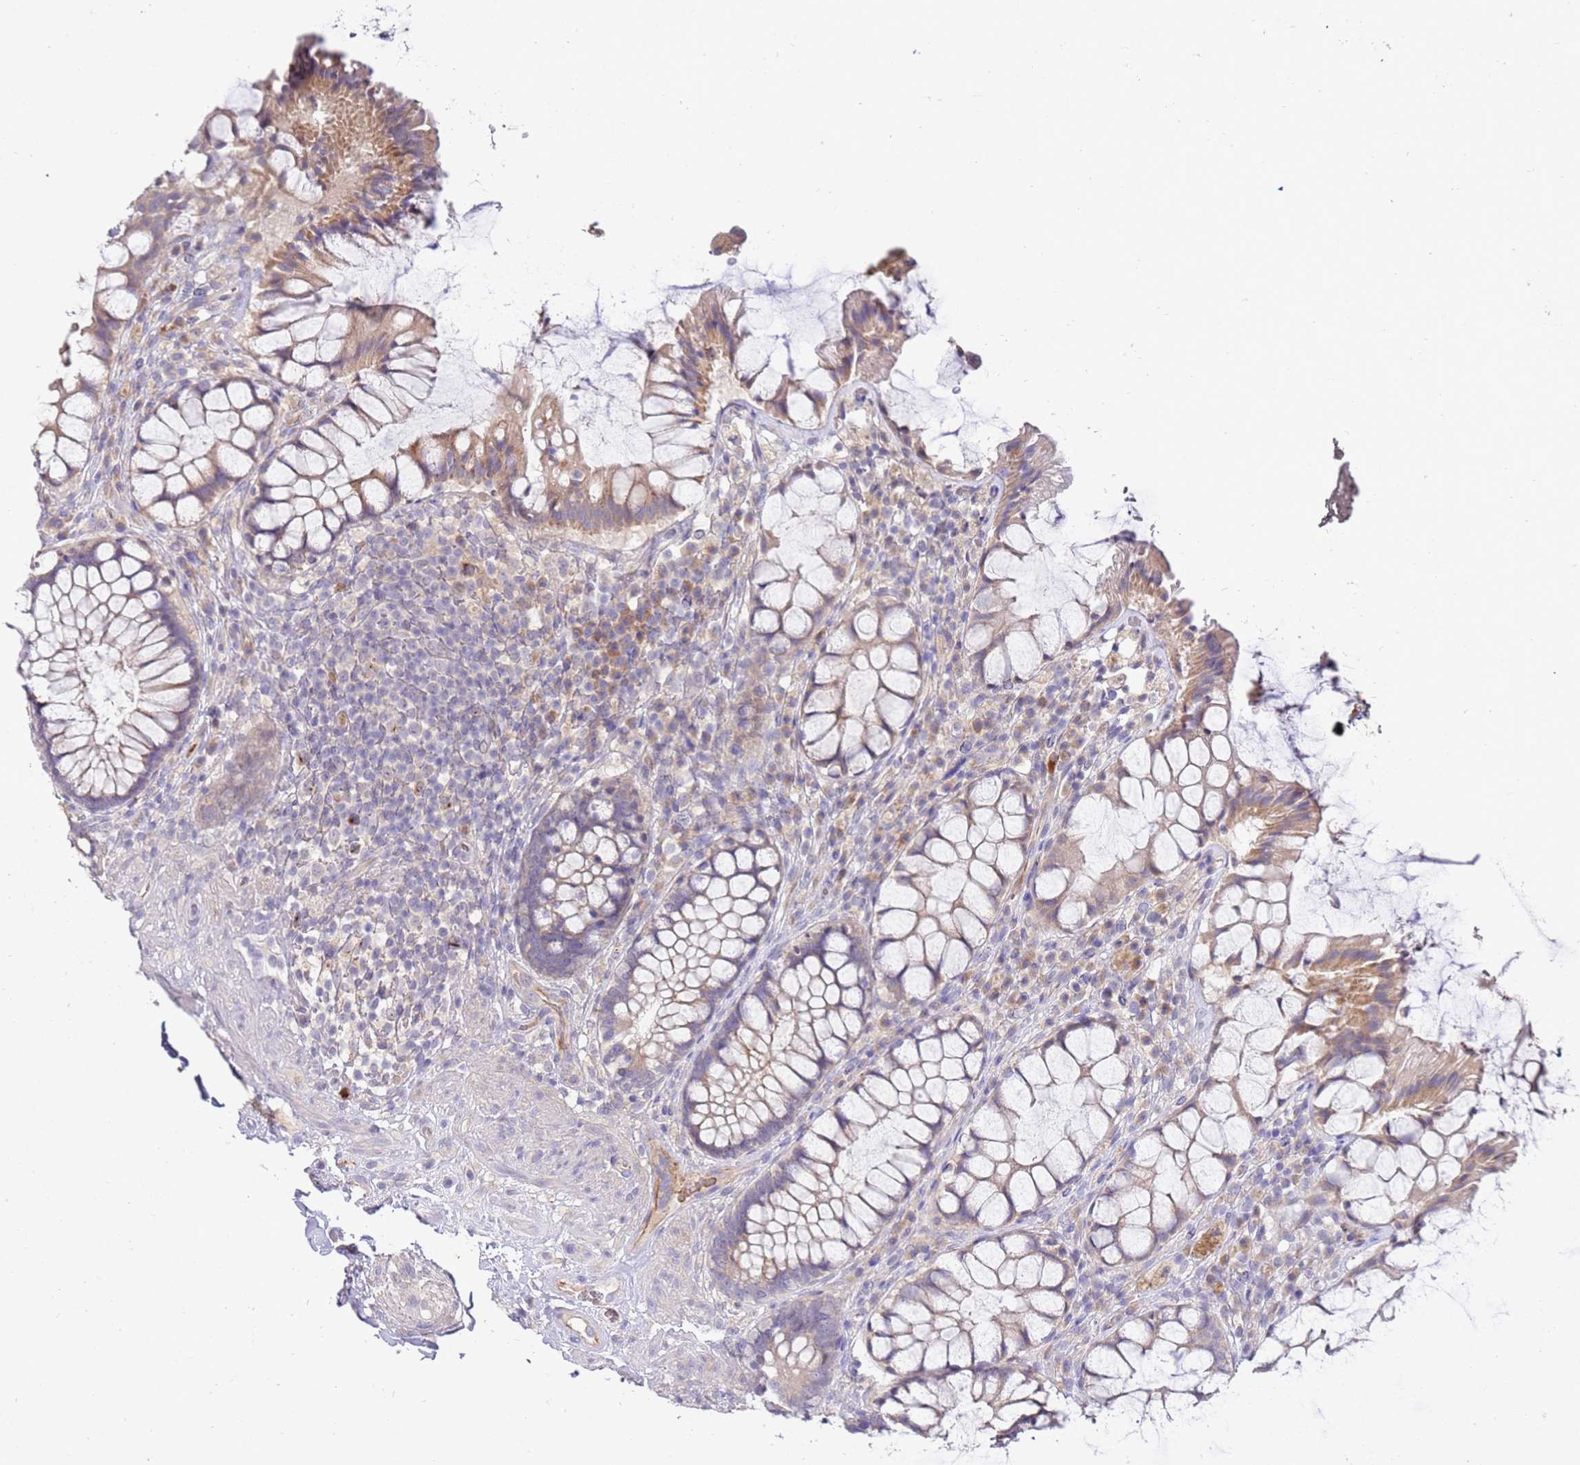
{"staining": {"intensity": "moderate", "quantity": "<25%", "location": "cytoplasmic/membranous"}, "tissue": "rectum", "cell_type": "Glandular cells", "image_type": "normal", "snomed": [{"axis": "morphology", "description": "Normal tissue, NOS"}, {"axis": "topography", "description": "Rectum"}], "caption": "A low amount of moderate cytoplasmic/membranous staining is identified in approximately <25% of glandular cells in benign rectum.", "gene": "NMUR2", "patient": {"sex": "female", "age": 58}}